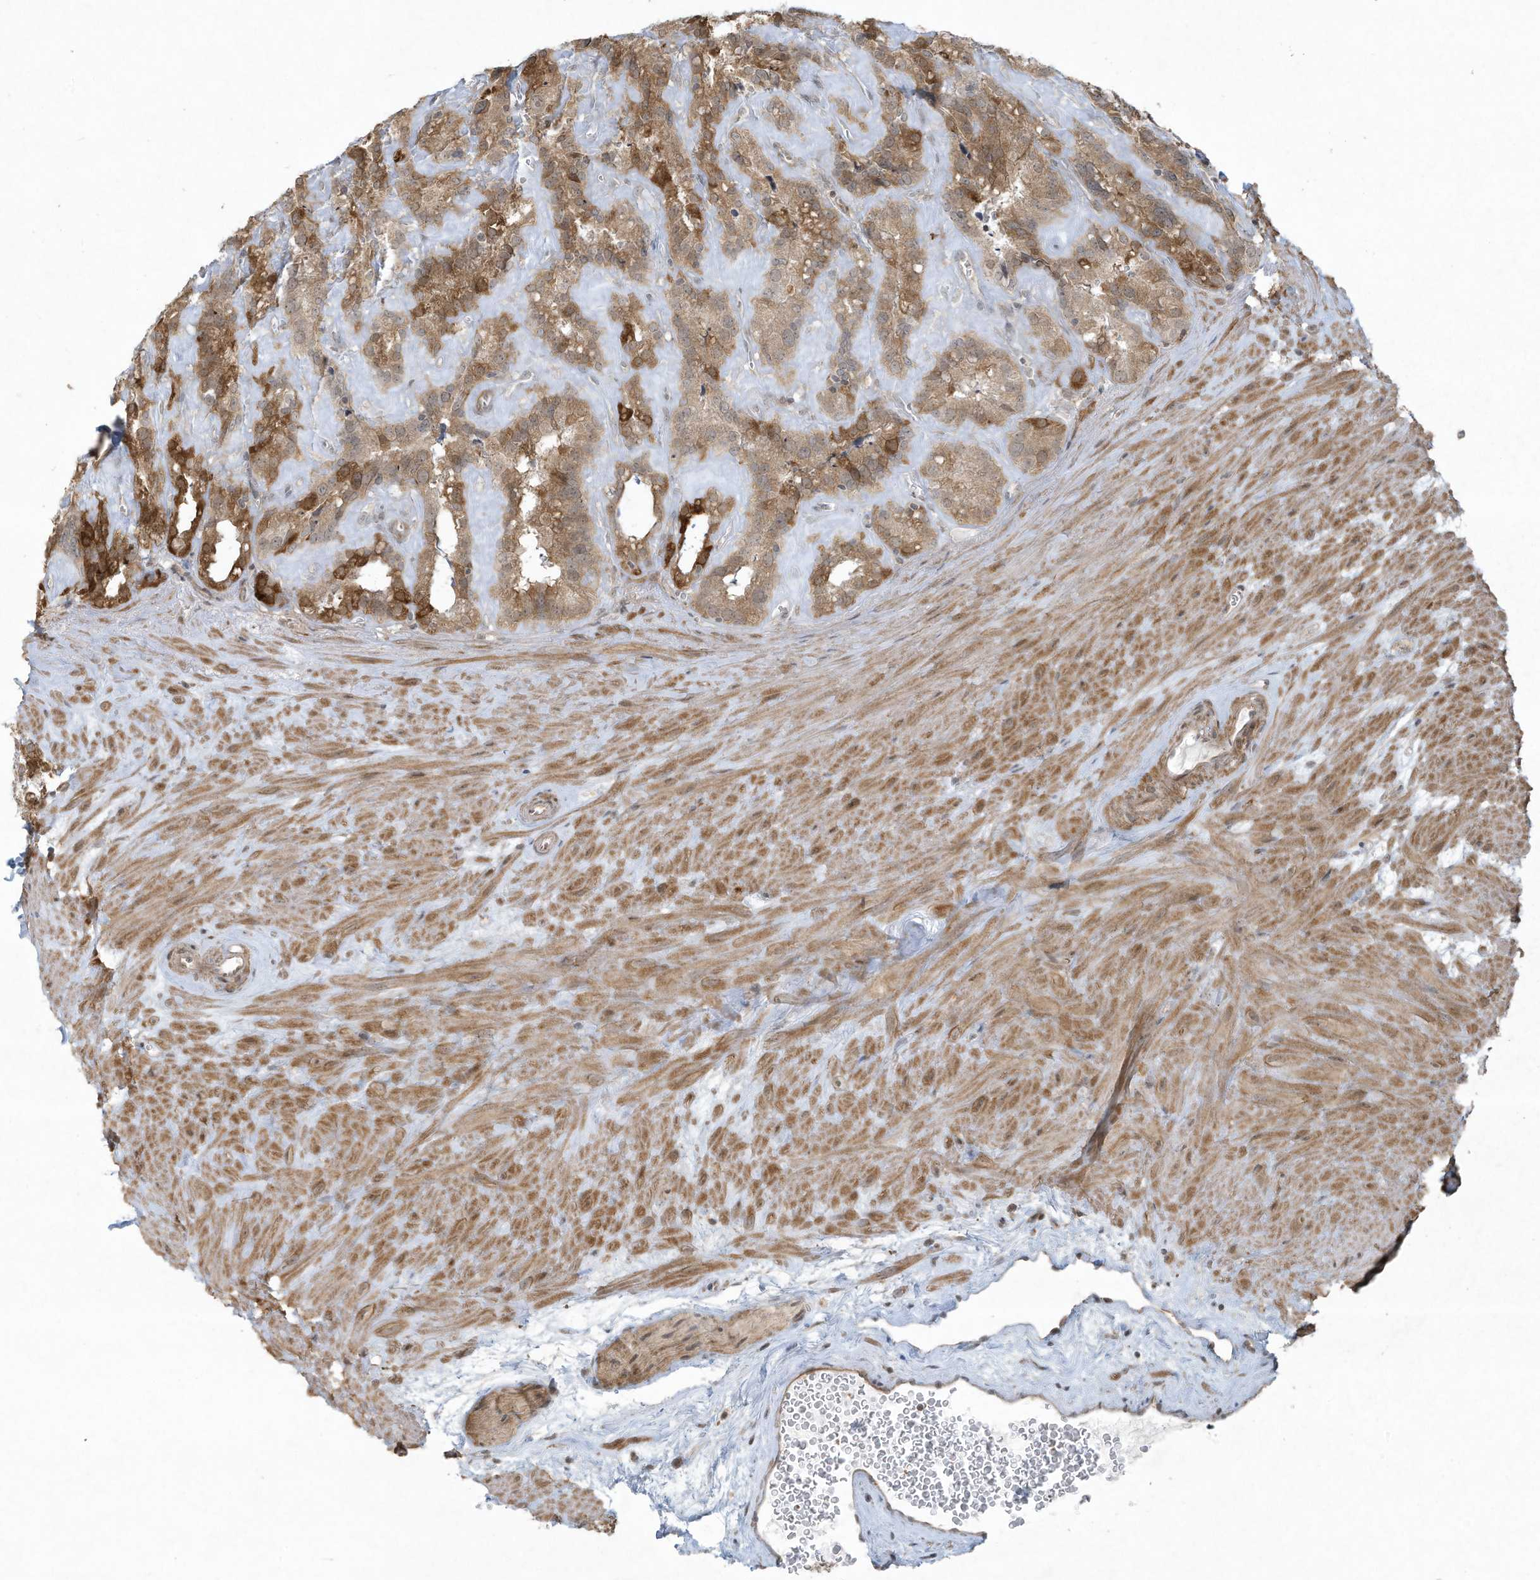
{"staining": {"intensity": "moderate", "quantity": "<25%", "location": "cytoplasmic/membranous"}, "tissue": "seminal vesicle", "cell_type": "Glandular cells", "image_type": "normal", "snomed": [{"axis": "morphology", "description": "Normal tissue, NOS"}, {"axis": "topography", "description": "Prostate"}, {"axis": "topography", "description": "Seminal veicle"}], "caption": "This image shows normal seminal vesicle stained with immunohistochemistry (IHC) to label a protein in brown. The cytoplasmic/membranous of glandular cells show moderate positivity for the protein. Nuclei are counter-stained blue.", "gene": "ZNF263", "patient": {"sex": "male", "age": 59}}